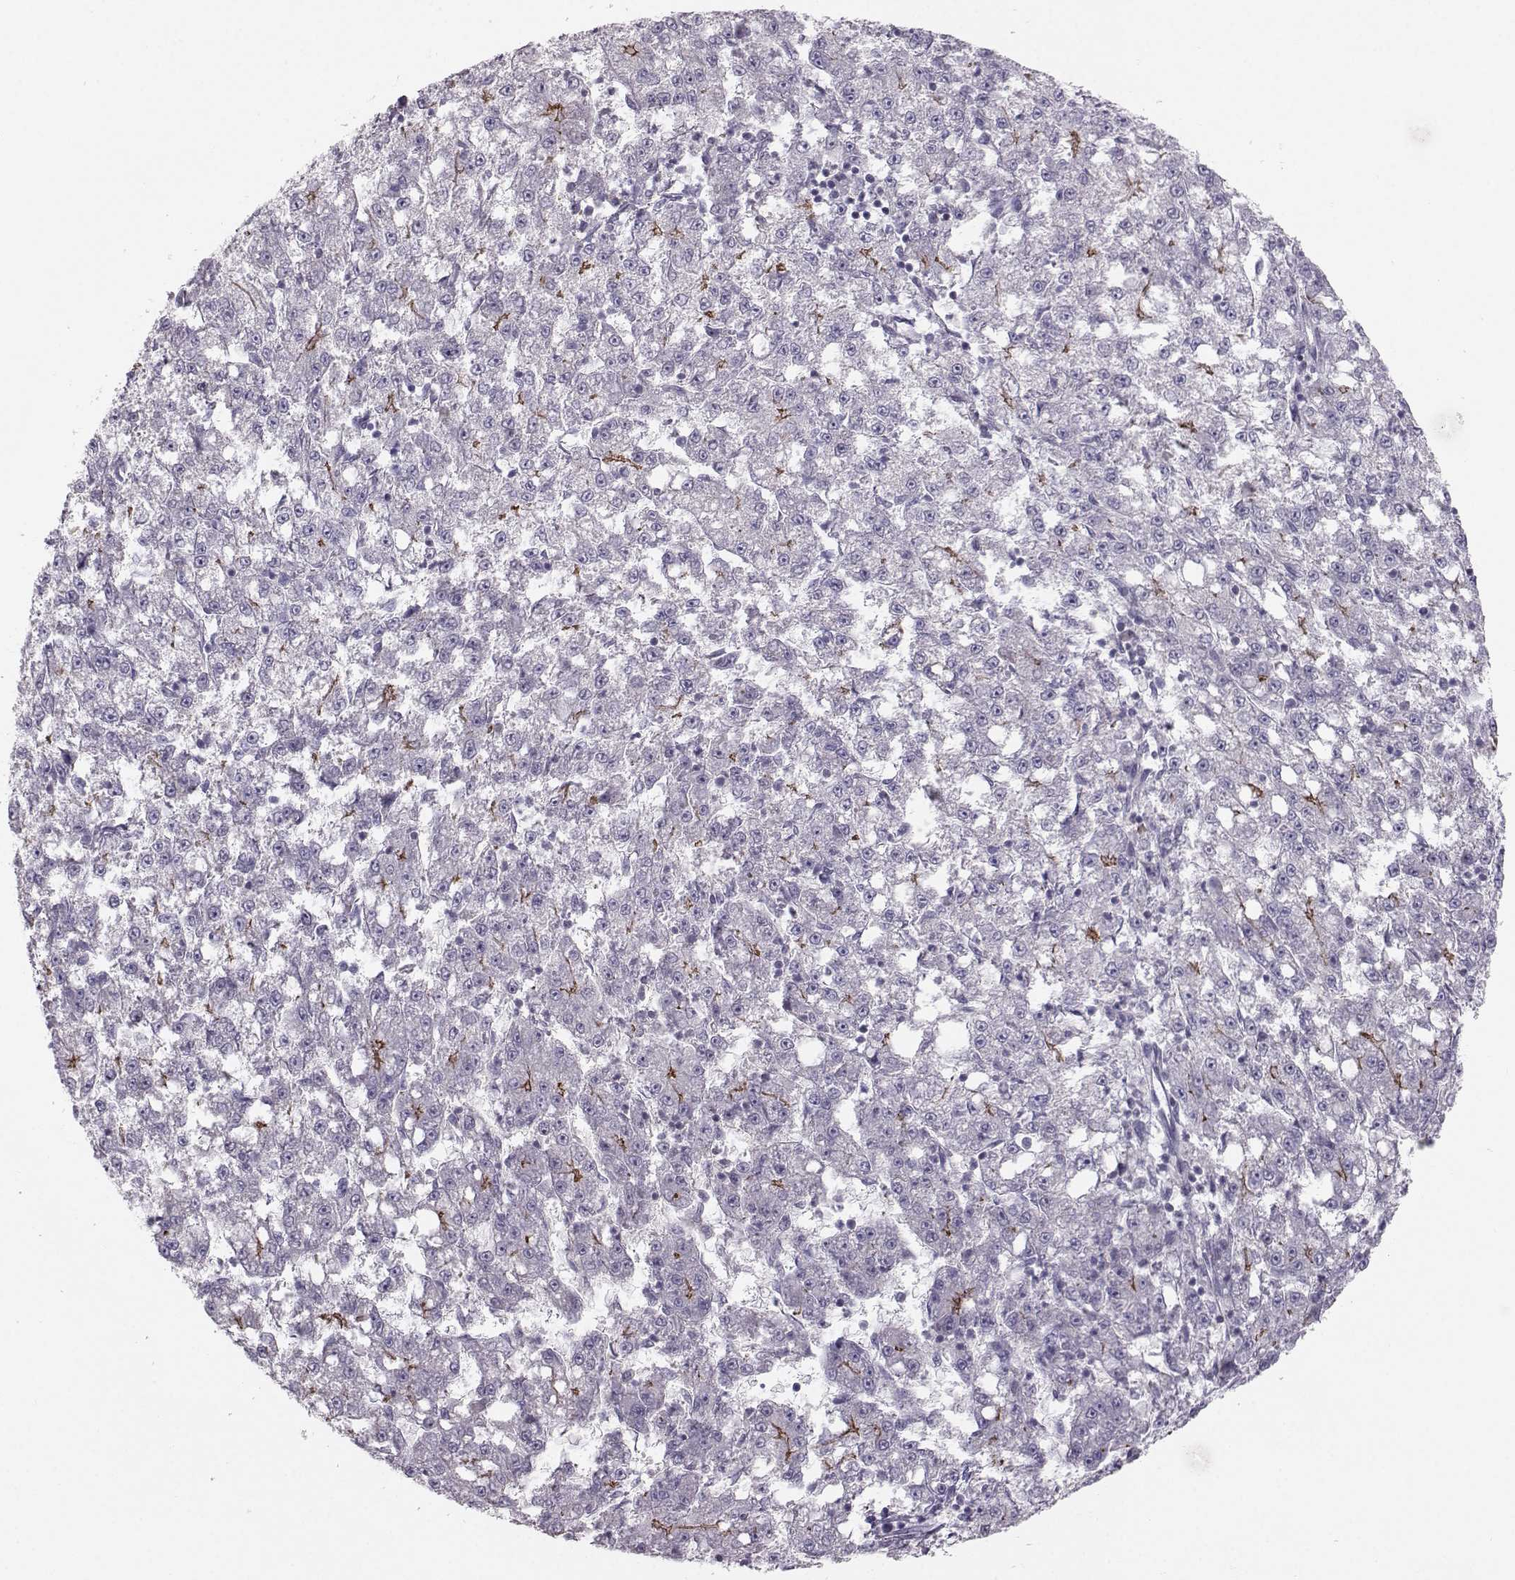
{"staining": {"intensity": "moderate", "quantity": "<25%", "location": "cytoplasmic/membranous"}, "tissue": "liver cancer", "cell_type": "Tumor cells", "image_type": "cancer", "snomed": [{"axis": "morphology", "description": "Carcinoma, Hepatocellular, NOS"}, {"axis": "topography", "description": "Liver"}], "caption": "A high-resolution micrograph shows immunohistochemistry (IHC) staining of liver cancer, which exhibits moderate cytoplasmic/membranous staining in approximately <25% of tumor cells. The staining is performed using DAB (3,3'-diaminobenzidine) brown chromogen to label protein expression. The nuclei are counter-stained blue using hematoxylin.", "gene": "MAST1", "patient": {"sex": "female", "age": 65}}